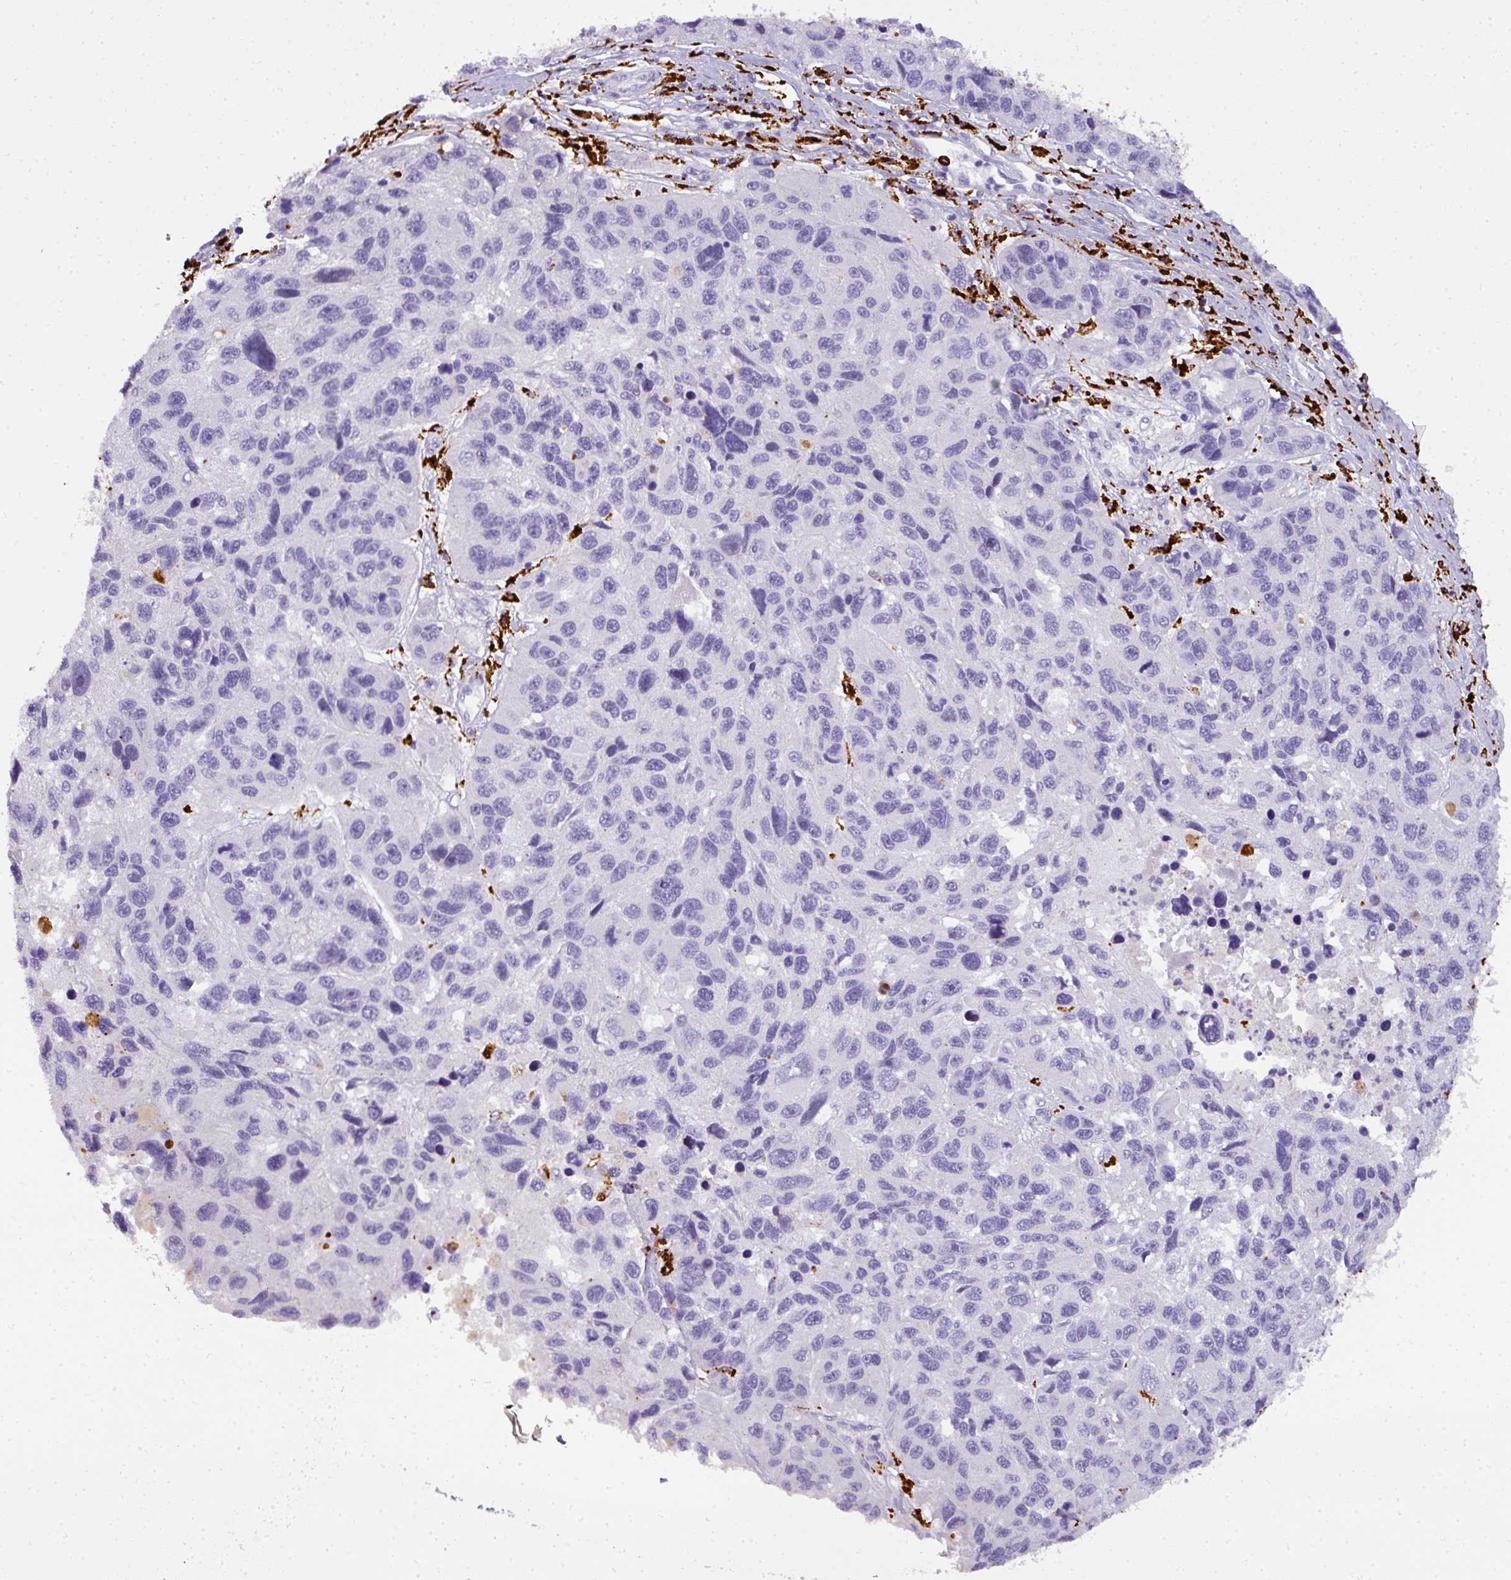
{"staining": {"intensity": "negative", "quantity": "none", "location": "none"}, "tissue": "melanoma", "cell_type": "Tumor cells", "image_type": "cancer", "snomed": [{"axis": "morphology", "description": "Malignant melanoma, NOS"}, {"axis": "topography", "description": "Skin"}], "caption": "A high-resolution micrograph shows immunohistochemistry staining of malignant melanoma, which displays no significant staining in tumor cells.", "gene": "MMACHC", "patient": {"sex": "male", "age": 53}}